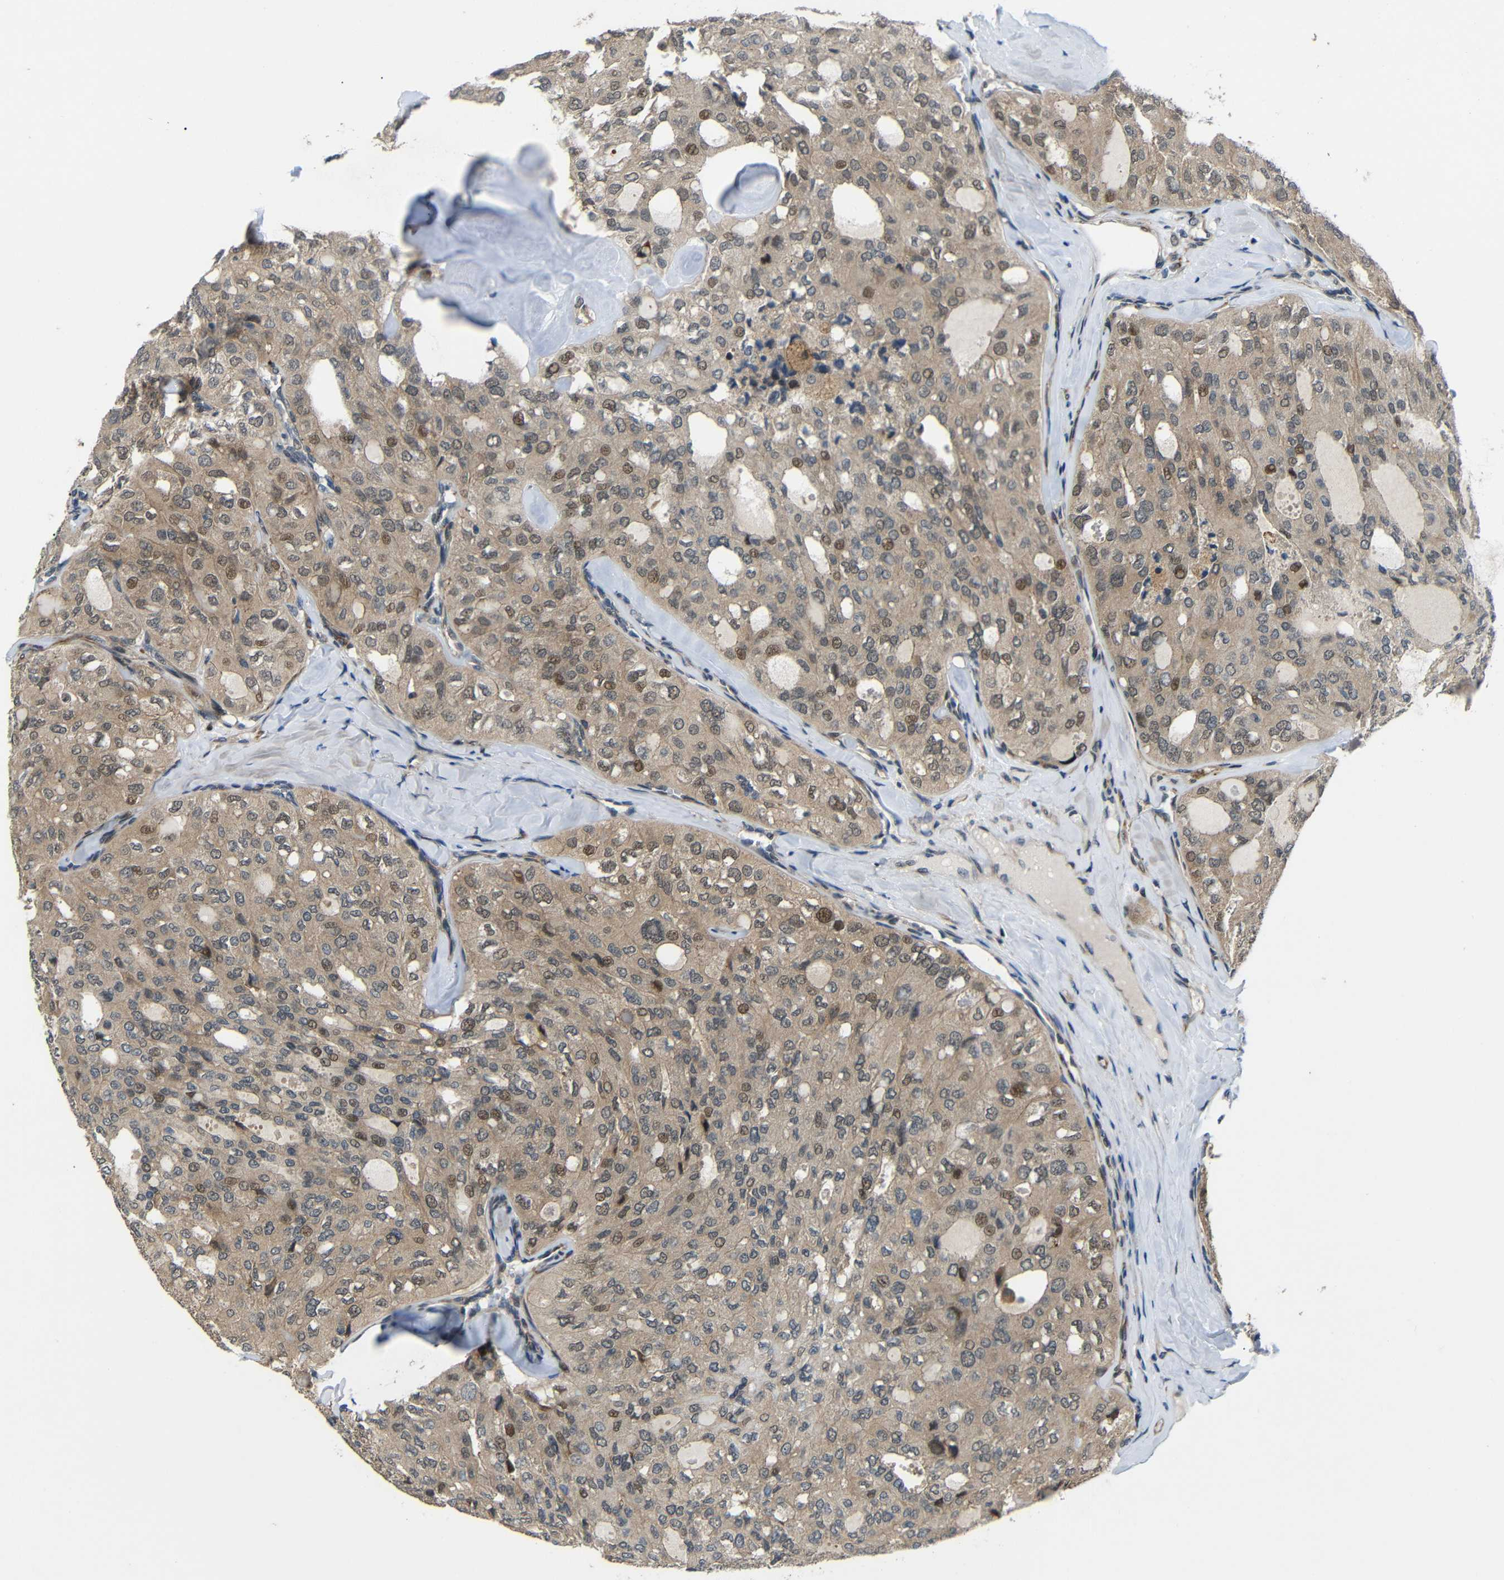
{"staining": {"intensity": "moderate", "quantity": ">75%", "location": "cytoplasmic/membranous,nuclear"}, "tissue": "thyroid cancer", "cell_type": "Tumor cells", "image_type": "cancer", "snomed": [{"axis": "morphology", "description": "Follicular adenoma carcinoma, NOS"}, {"axis": "topography", "description": "Thyroid gland"}], "caption": "The immunohistochemical stain shows moderate cytoplasmic/membranous and nuclear positivity in tumor cells of thyroid follicular adenoma carcinoma tissue.", "gene": "SYDE1", "patient": {"sex": "male", "age": 75}}